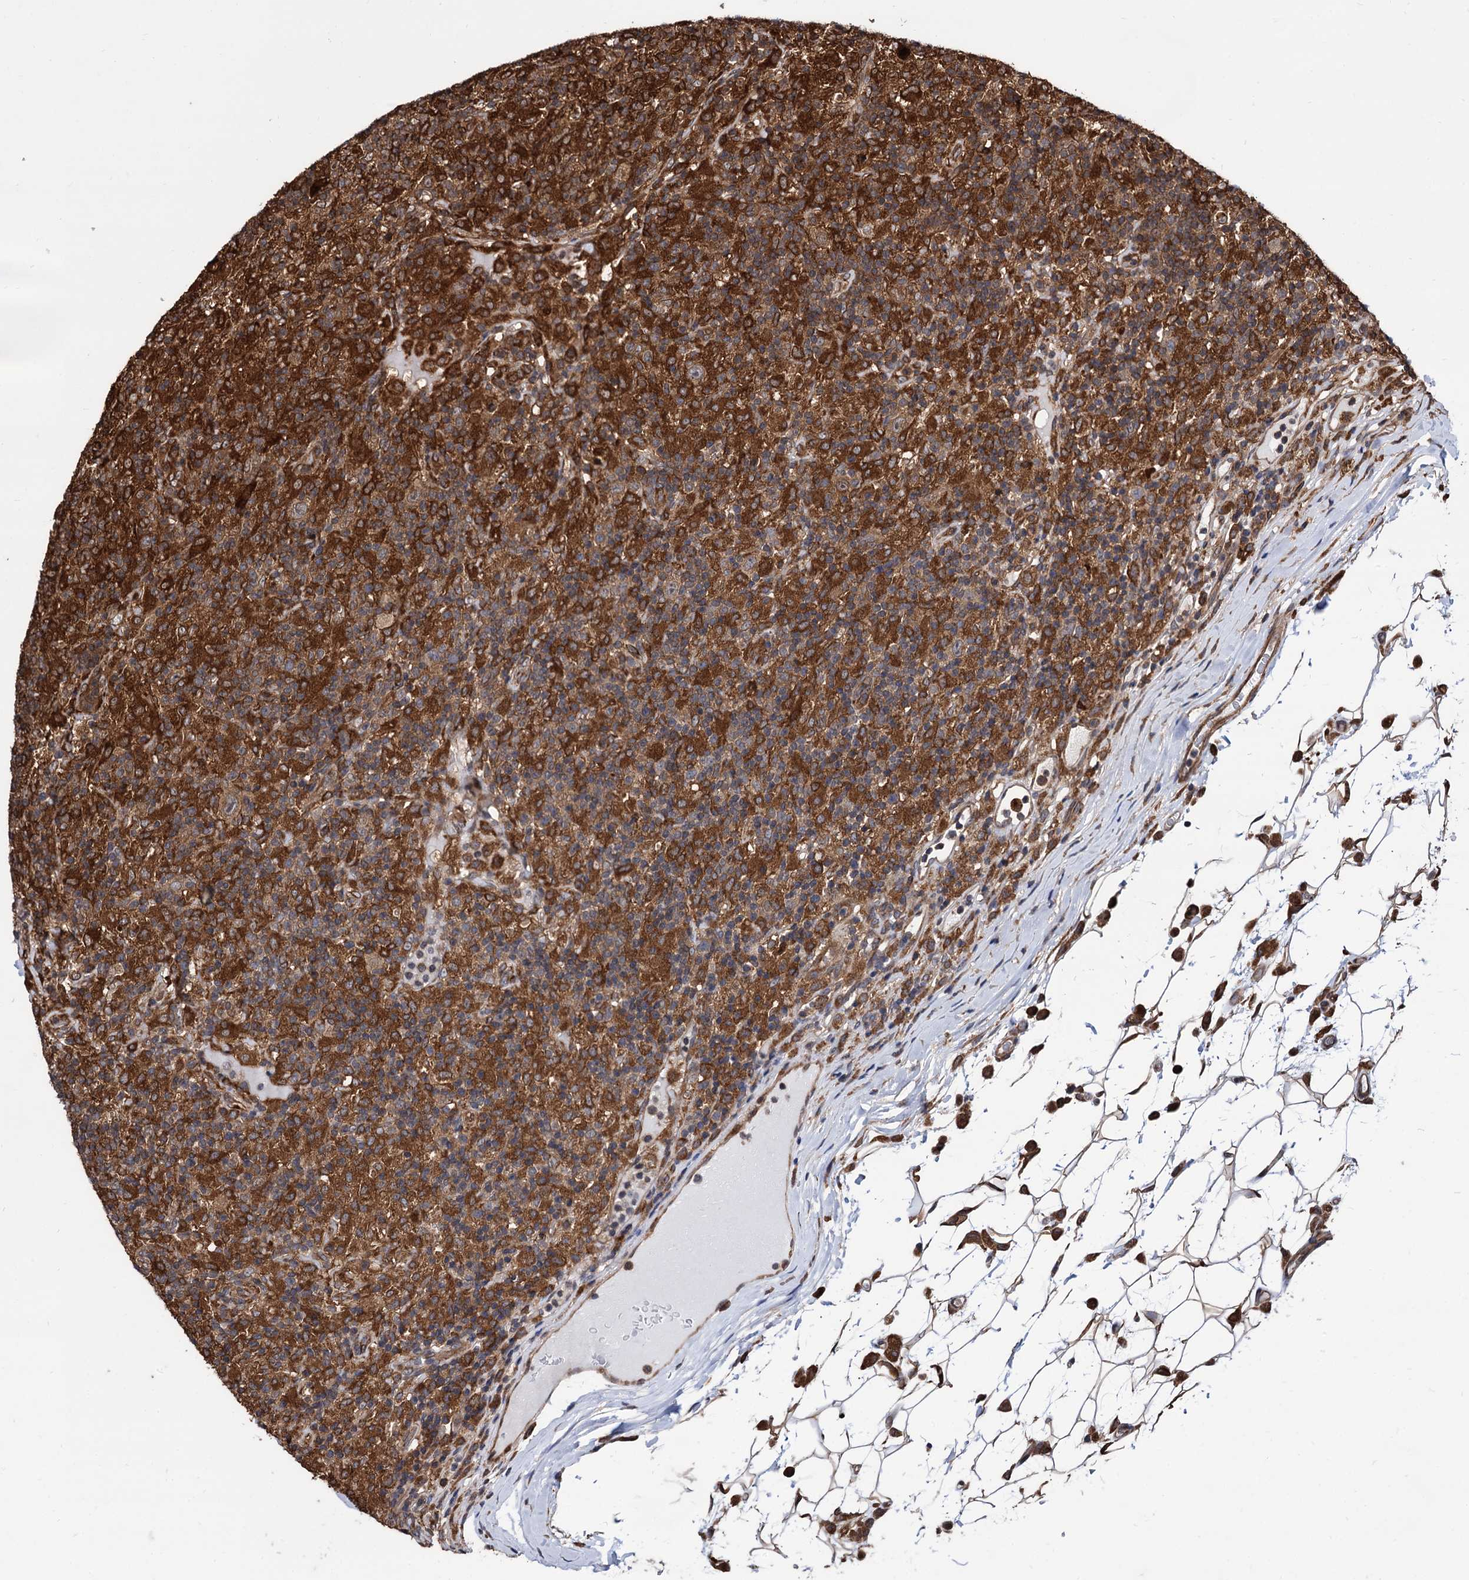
{"staining": {"intensity": "moderate", "quantity": "<25%", "location": "cytoplasmic/membranous"}, "tissue": "lymphoma", "cell_type": "Tumor cells", "image_type": "cancer", "snomed": [{"axis": "morphology", "description": "Hodgkin's disease, NOS"}, {"axis": "topography", "description": "Lymph node"}], "caption": "A brown stain highlights moderate cytoplasmic/membranous positivity of a protein in human lymphoma tumor cells.", "gene": "ANKRD12", "patient": {"sex": "male", "age": 70}}